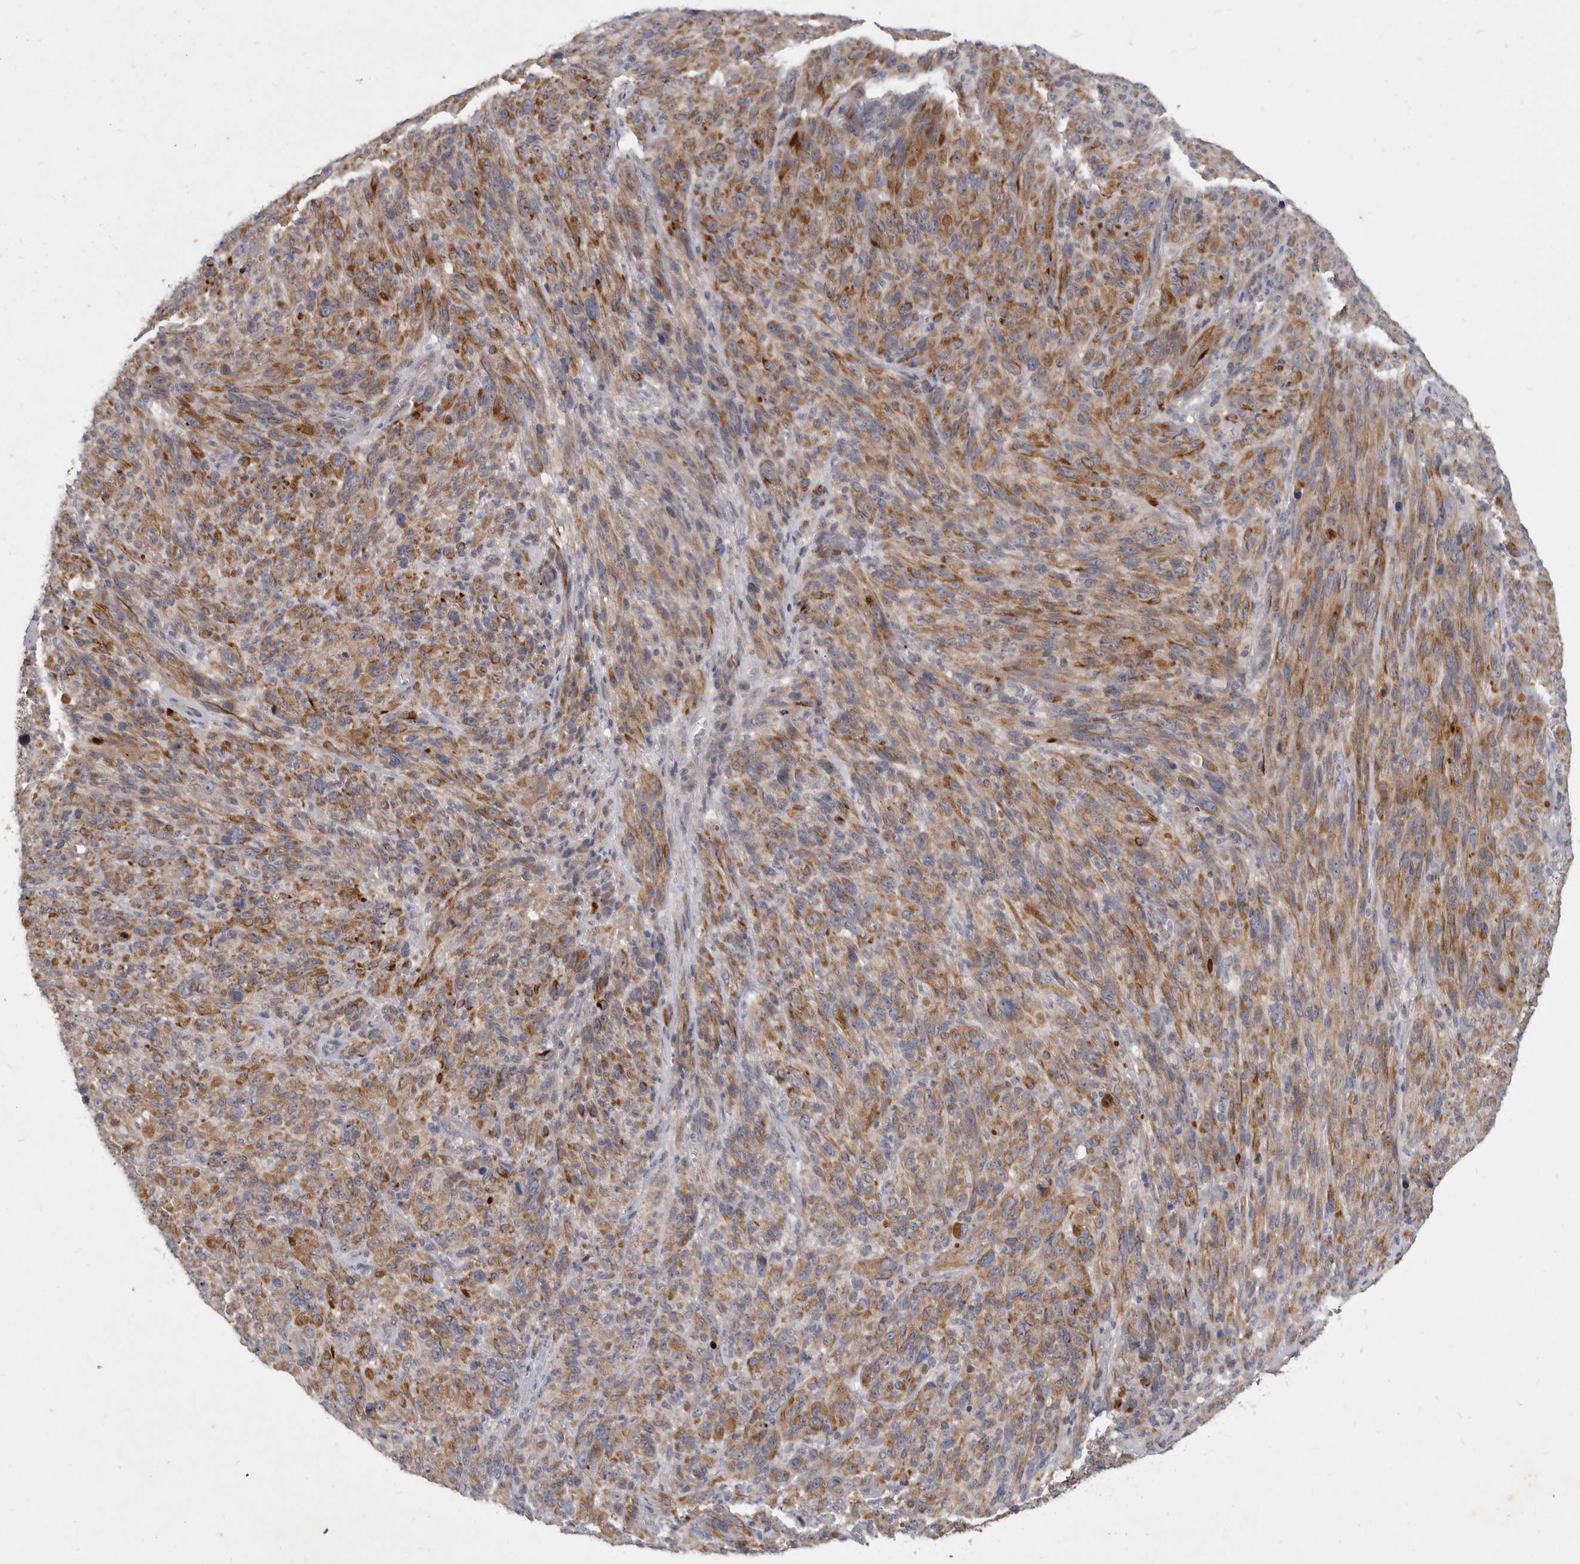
{"staining": {"intensity": "moderate", "quantity": ">75%", "location": "cytoplasmic/membranous"}, "tissue": "melanoma", "cell_type": "Tumor cells", "image_type": "cancer", "snomed": [{"axis": "morphology", "description": "Malignant melanoma, NOS"}, {"axis": "topography", "description": "Skin of head"}], "caption": "This photomicrograph displays IHC staining of malignant melanoma, with medium moderate cytoplasmic/membranous expression in about >75% of tumor cells.", "gene": "SLC22A1", "patient": {"sex": "male", "age": 96}}